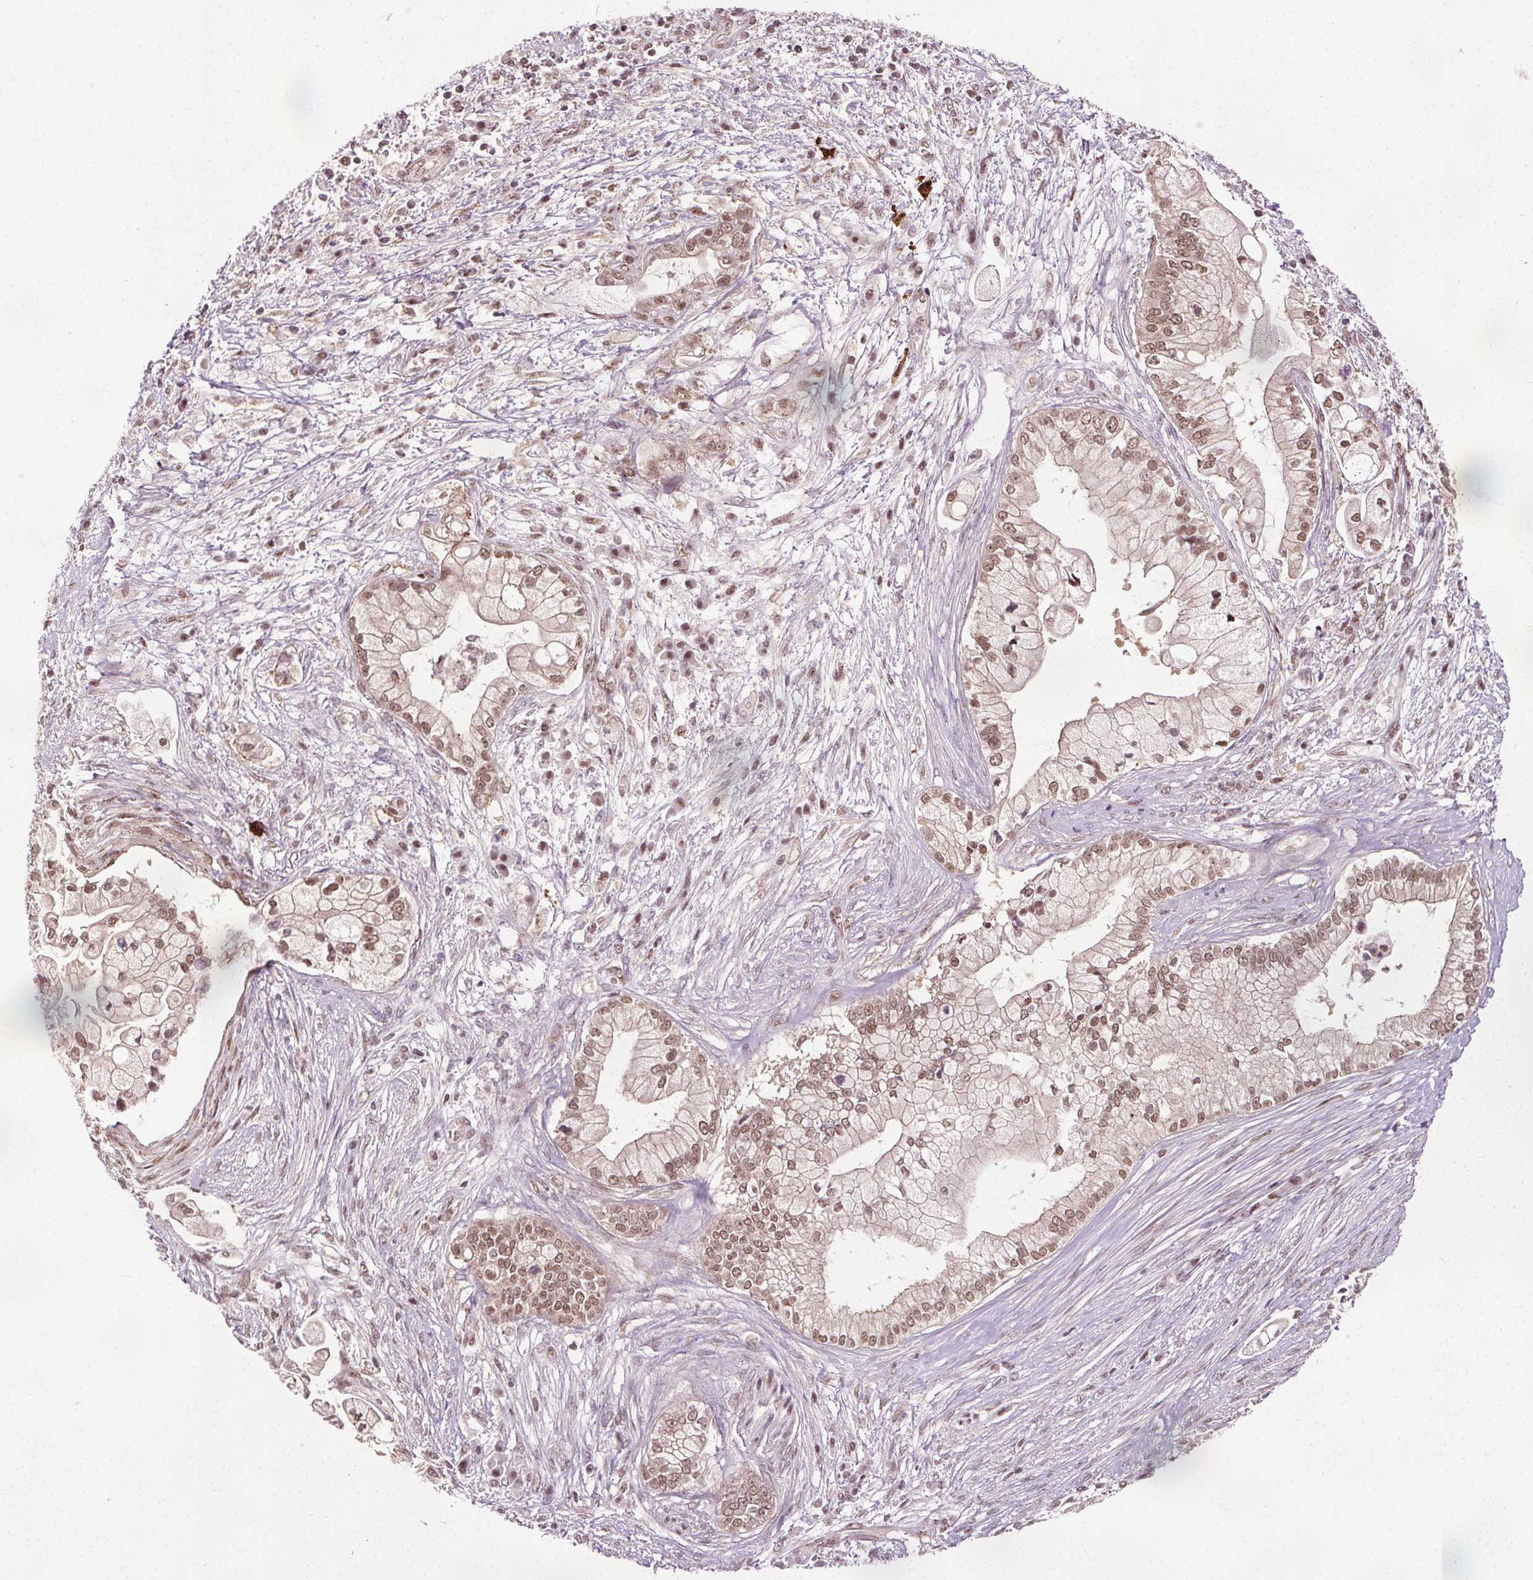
{"staining": {"intensity": "moderate", "quantity": ">75%", "location": "nuclear"}, "tissue": "pancreatic cancer", "cell_type": "Tumor cells", "image_type": "cancer", "snomed": [{"axis": "morphology", "description": "Adenocarcinoma, NOS"}, {"axis": "topography", "description": "Pancreas"}], "caption": "Immunohistochemistry (IHC) photomicrograph of neoplastic tissue: human pancreatic cancer (adenocarcinoma) stained using immunohistochemistry (IHC) demonstrates medium levels of moderate protein expression localized specifically in the nuclear of tumor cells, appearing as a nuclear brown color.", "gene": "MED6", "patient": {"sex": "female", "age": 69}}